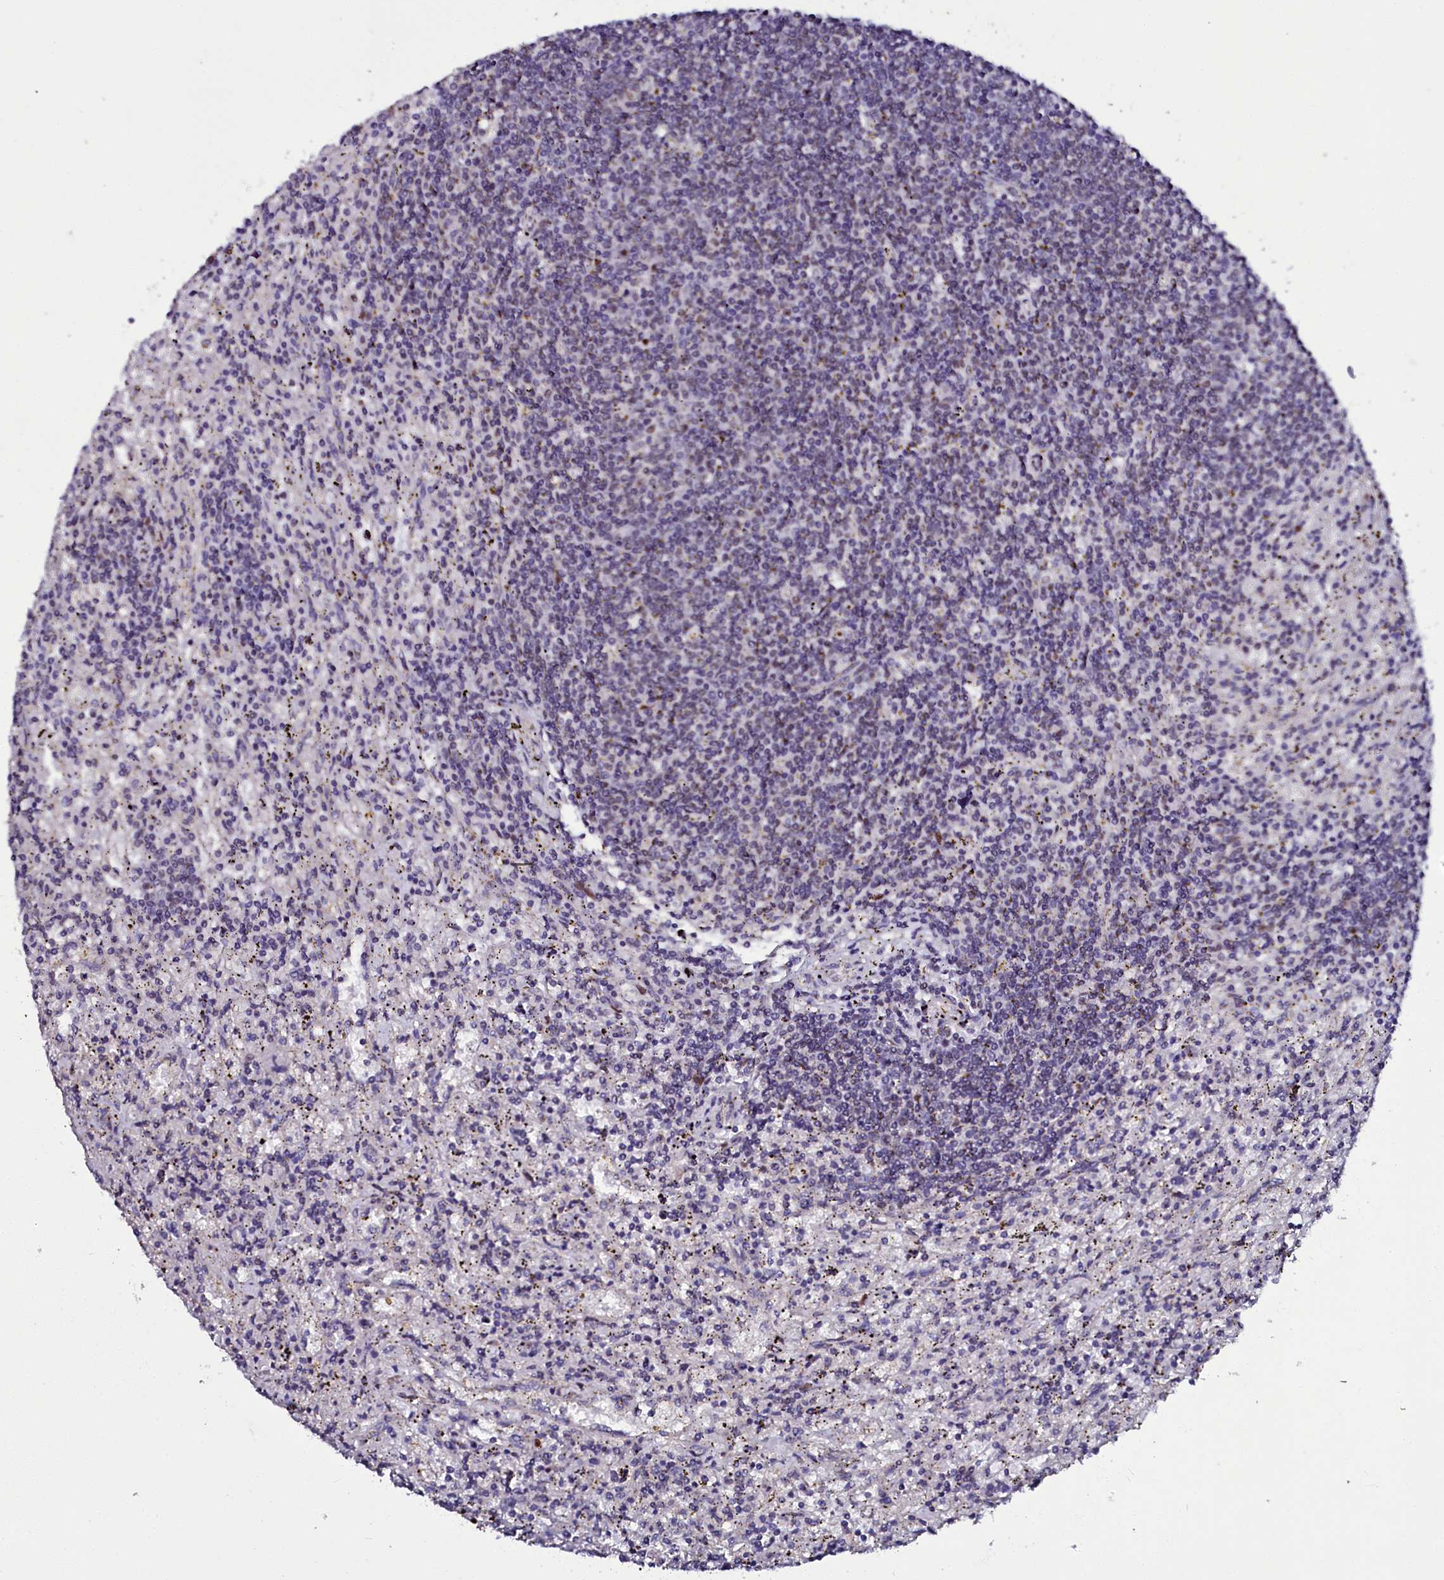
{"staining": {"intensity": "negative", "quantity": "none", "location": "none"}, "tissue": "lymphoma", "cell_type": "Tumor cells", "image_type": "cancer", "snomed": [{"axis": "morphology", "description": "Malignant lymphoma, non-Hodgkin's type, Low grade"}, {"axis": "topography", "description": "Spleen"}], "caption": "Tumor cells show no significant protein expression in low-grade malignant lymphoma, non-Hodgkin's type.", "gene": "USPL1", "patient": {"sex": "male", "age": 76}}